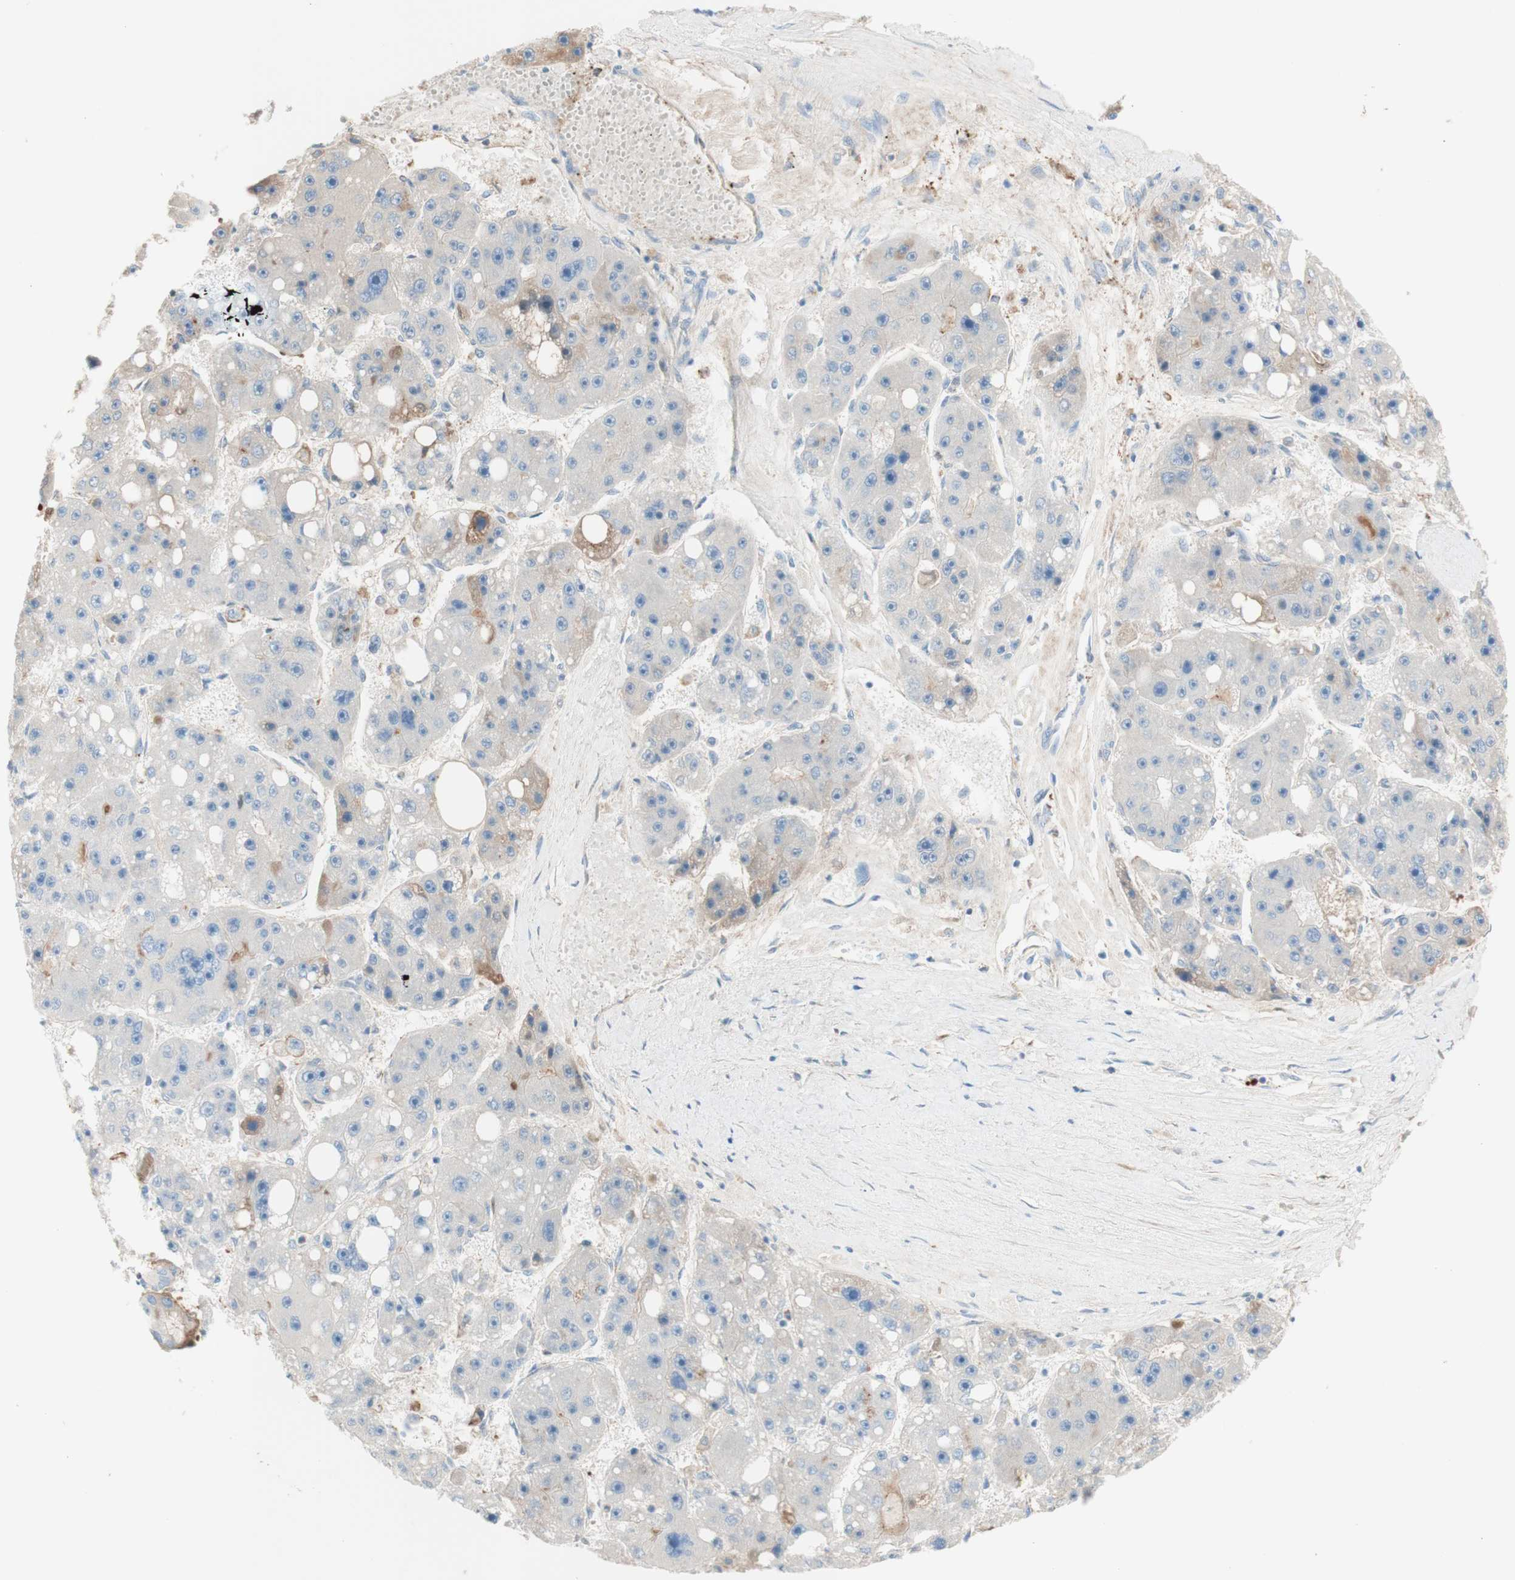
{"staining": {"intensity": "moderate", "quantity": "<25%", "location": "cytoplasmic/membranous"}, "tissue": "liver cancer", "cell_type": "Tumor cells", "image_type": "cancer", "snomed": [{"axis": "morphology", "description": "Carcinoma, Hepatocellular, NOS"}, {"axis": "topography", "description": "Liver"}], "caption": "The image demonstrates staining of hepatocellular carcinoma (liver), revealing moderate cytoplasmic/membranous protein staining (brown color) within tumor cells.", "gene": "KNG1", "patient": {"sex": "female", "age": 61}}